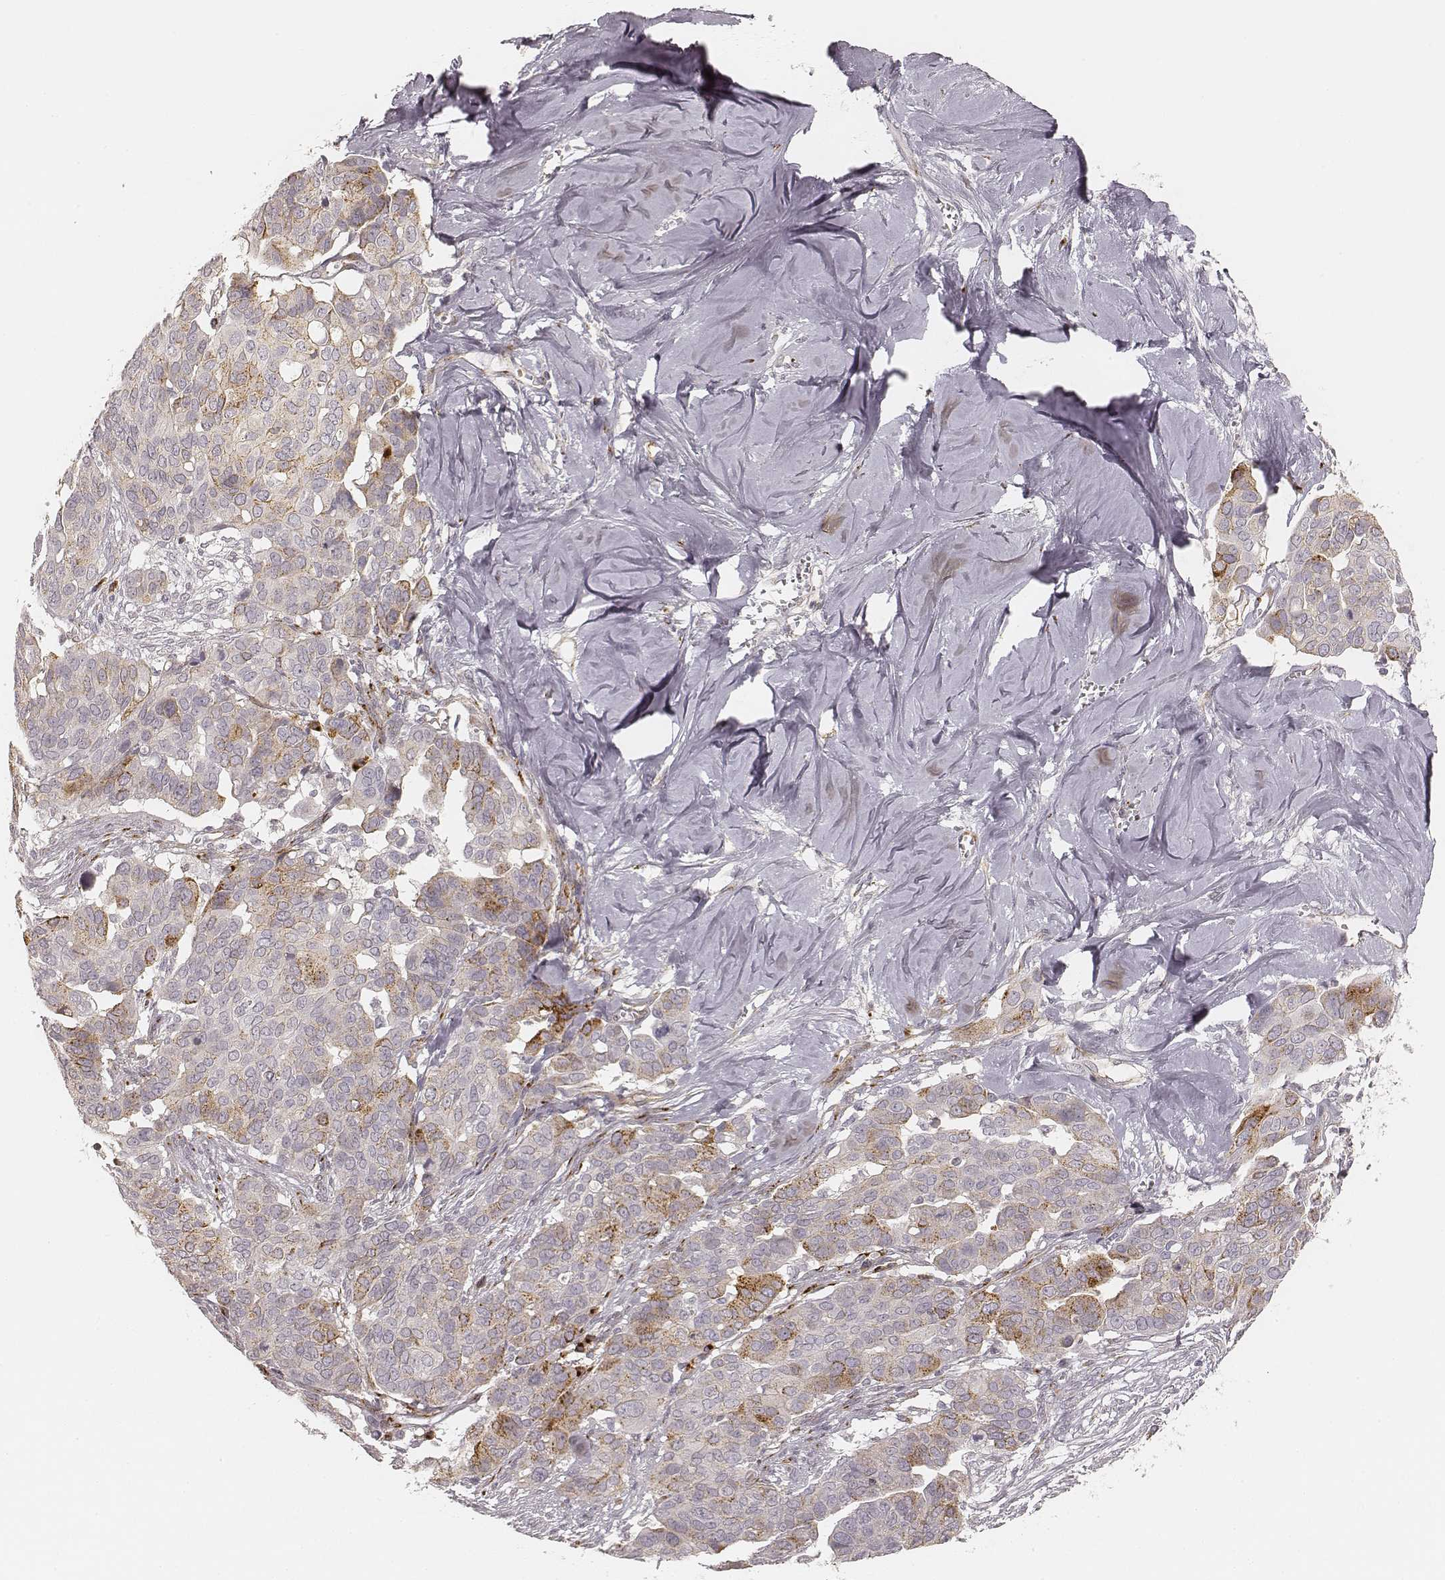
{"staining": {"intensity": "moderate", "quantity": "<25%", "location": "cytoplasmic/membranous"}, "tissue": "ovarian cancer", "cell_type": "Tumor cells", "image_type": "cancer", "snomed": [{"axis": "morphology", "description": "Carcinoma, endometroid"}, {"axis": "topography", "description": "Ovary"}], "caption": "The image shows a brown stain indicating the presence of a protein in the cytoplasmic/membranous of tumor cells in endometroid carcinoma (ovarian).", "gene": "GORASP2", "patient": {"sex": "female", "age": 78}}